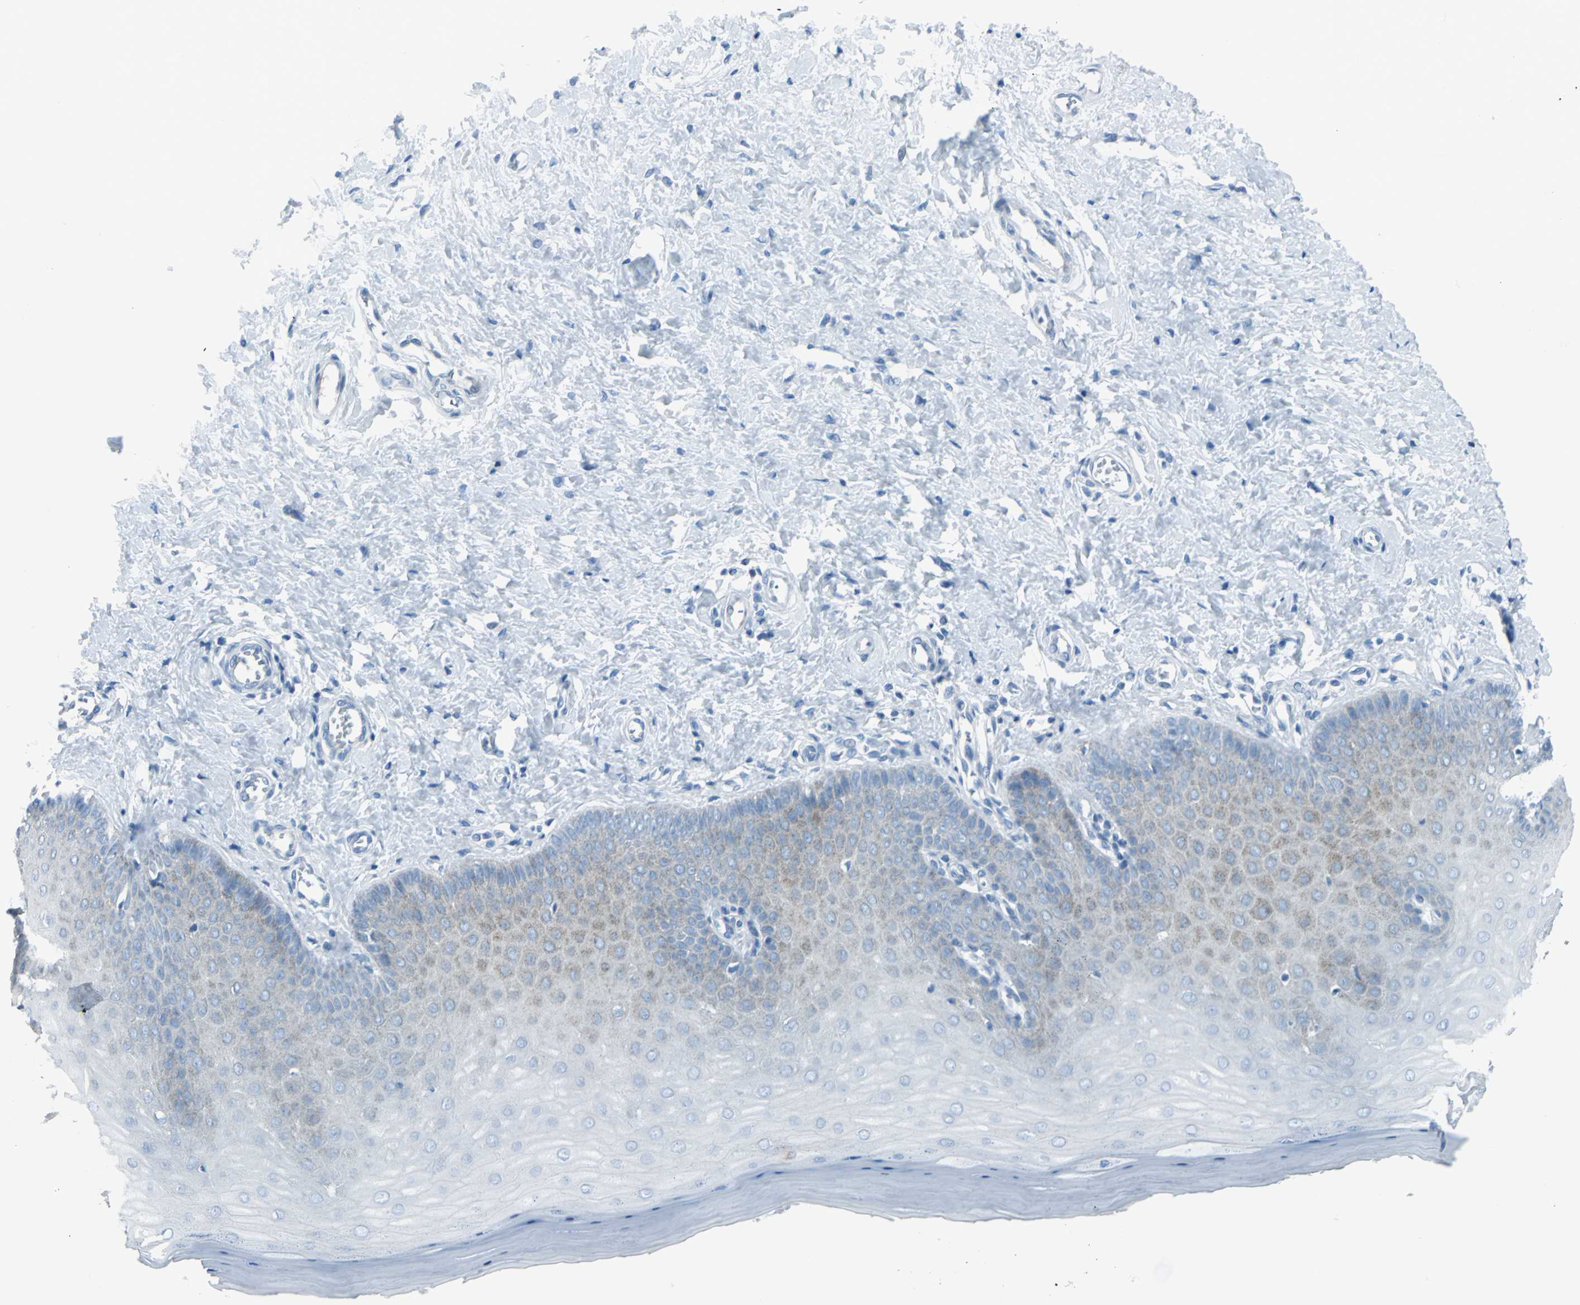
{"staining": {"intensity": "strong", "quantity": "<25%", "location": "cytoplasmic/membranous"}, "tissue": "cervix", "cell_type": "Glandular cells", "image_type": "normal", "snomed": [{"axis": "morphology", "description": "Normal tissue, NOS"}, {"axis": "topography", "description": "Cervix"}], "caption": "DAB immunohistochemical staining of normal human cervix displays strong cytoplasmic/membranous protein expression in approximately <25% of glandular cells. (IHC, brightfield microscopy, high magnification).", "gene": "DNAI2", "patient": {"sex": "female", "age": 55}}